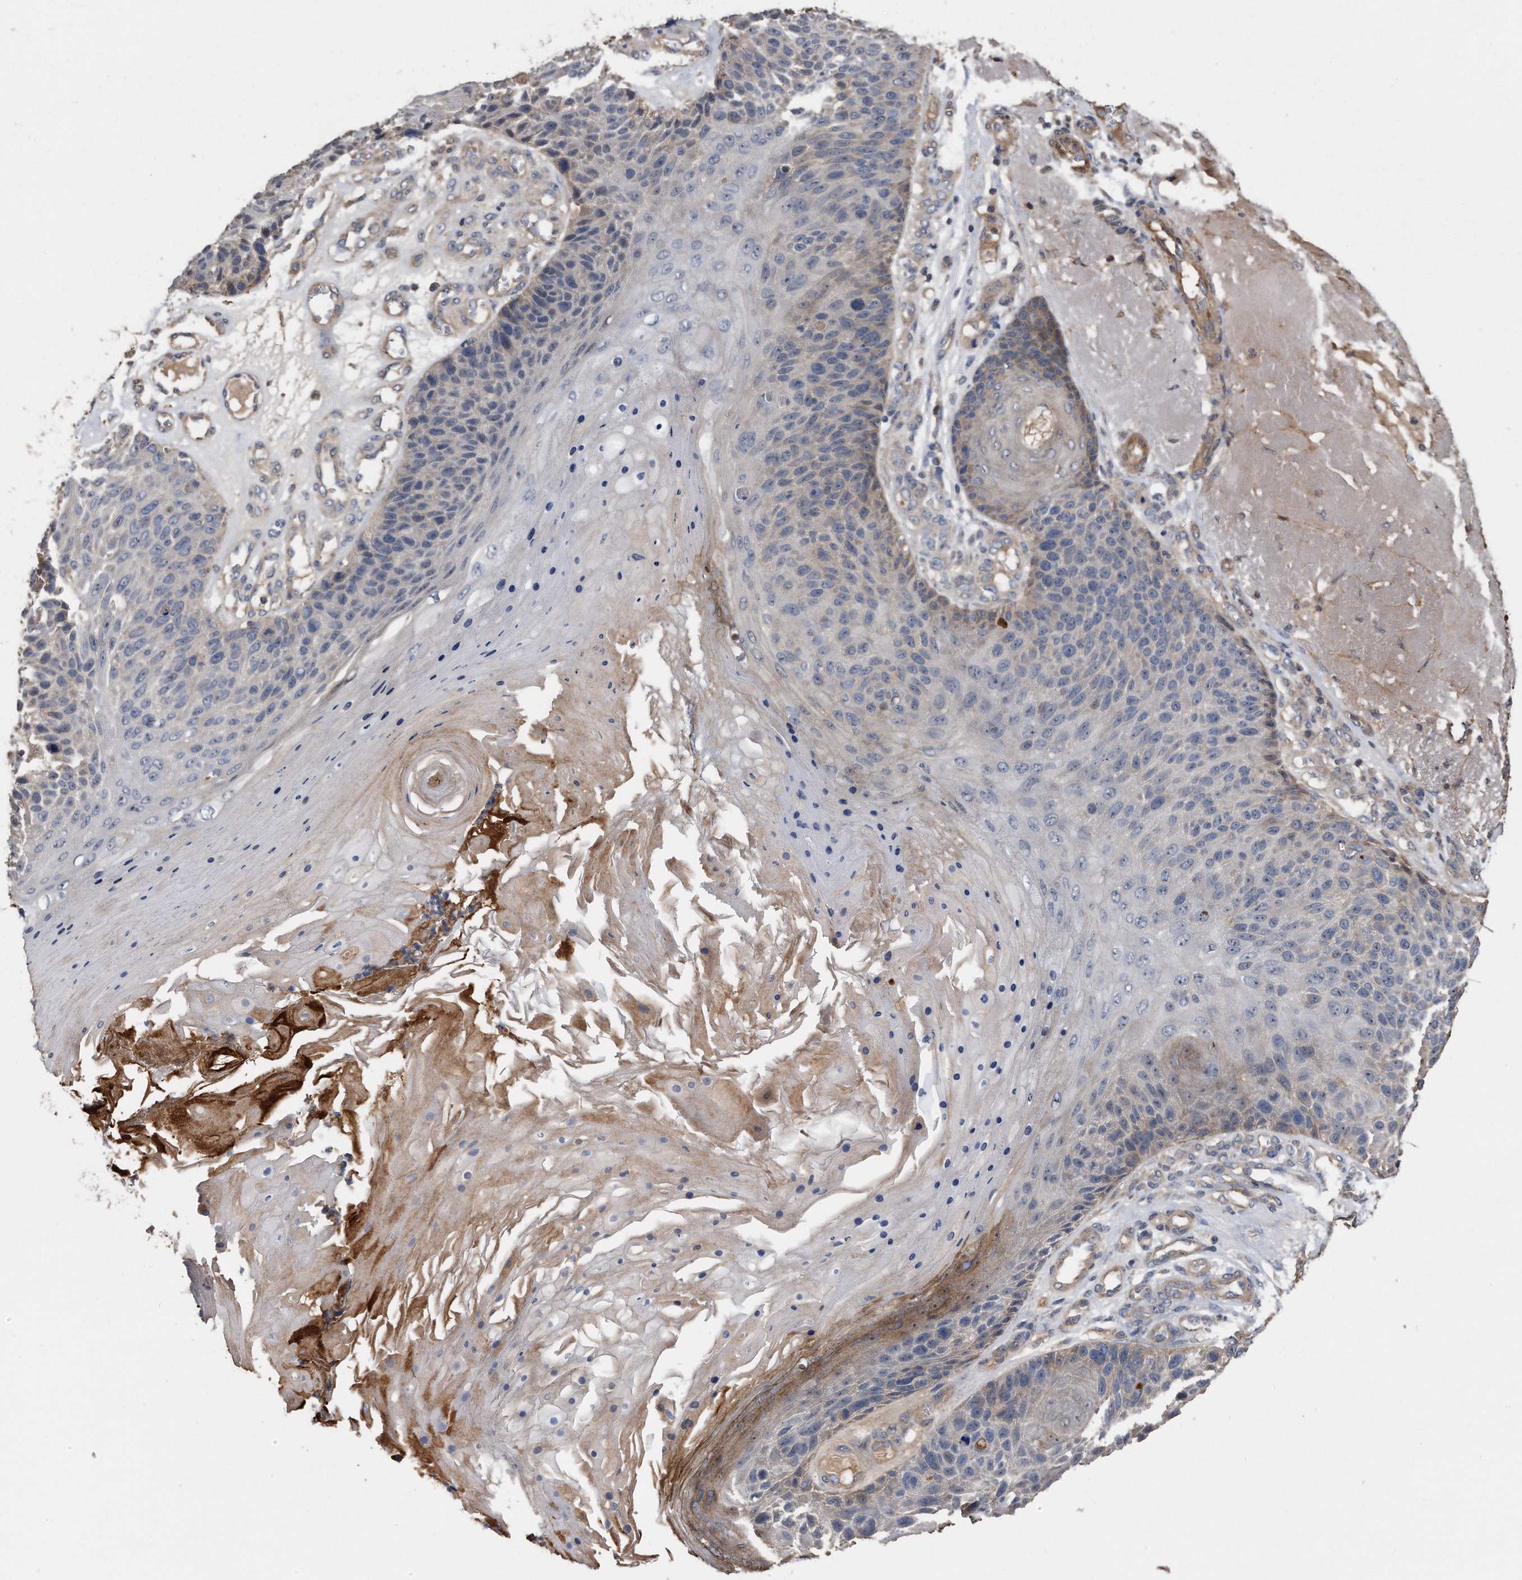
{"staining": {"intensity": "weak", "quantity": "<25%", "location": "cytoplasmic/membranous"}, "tissue": "skin cancer", "cell_type": "Tumor cells", "image_type": "cancer", "snomed": [{"axis": "morphology", "description": "Squamous cell carcinoma, NOS"}, {"axis": "topography", "description": "Skin"}], "caption": "High power microscopy histopathology image of an IHC image of skin cancer, revealing no significant staining in tumor cells. (DAB (3,3'-diaminobenzidine) IHC with hematoxylin counter stain).", "gene": "KCND3", "patient": {"sex": "female", "age": 88}}